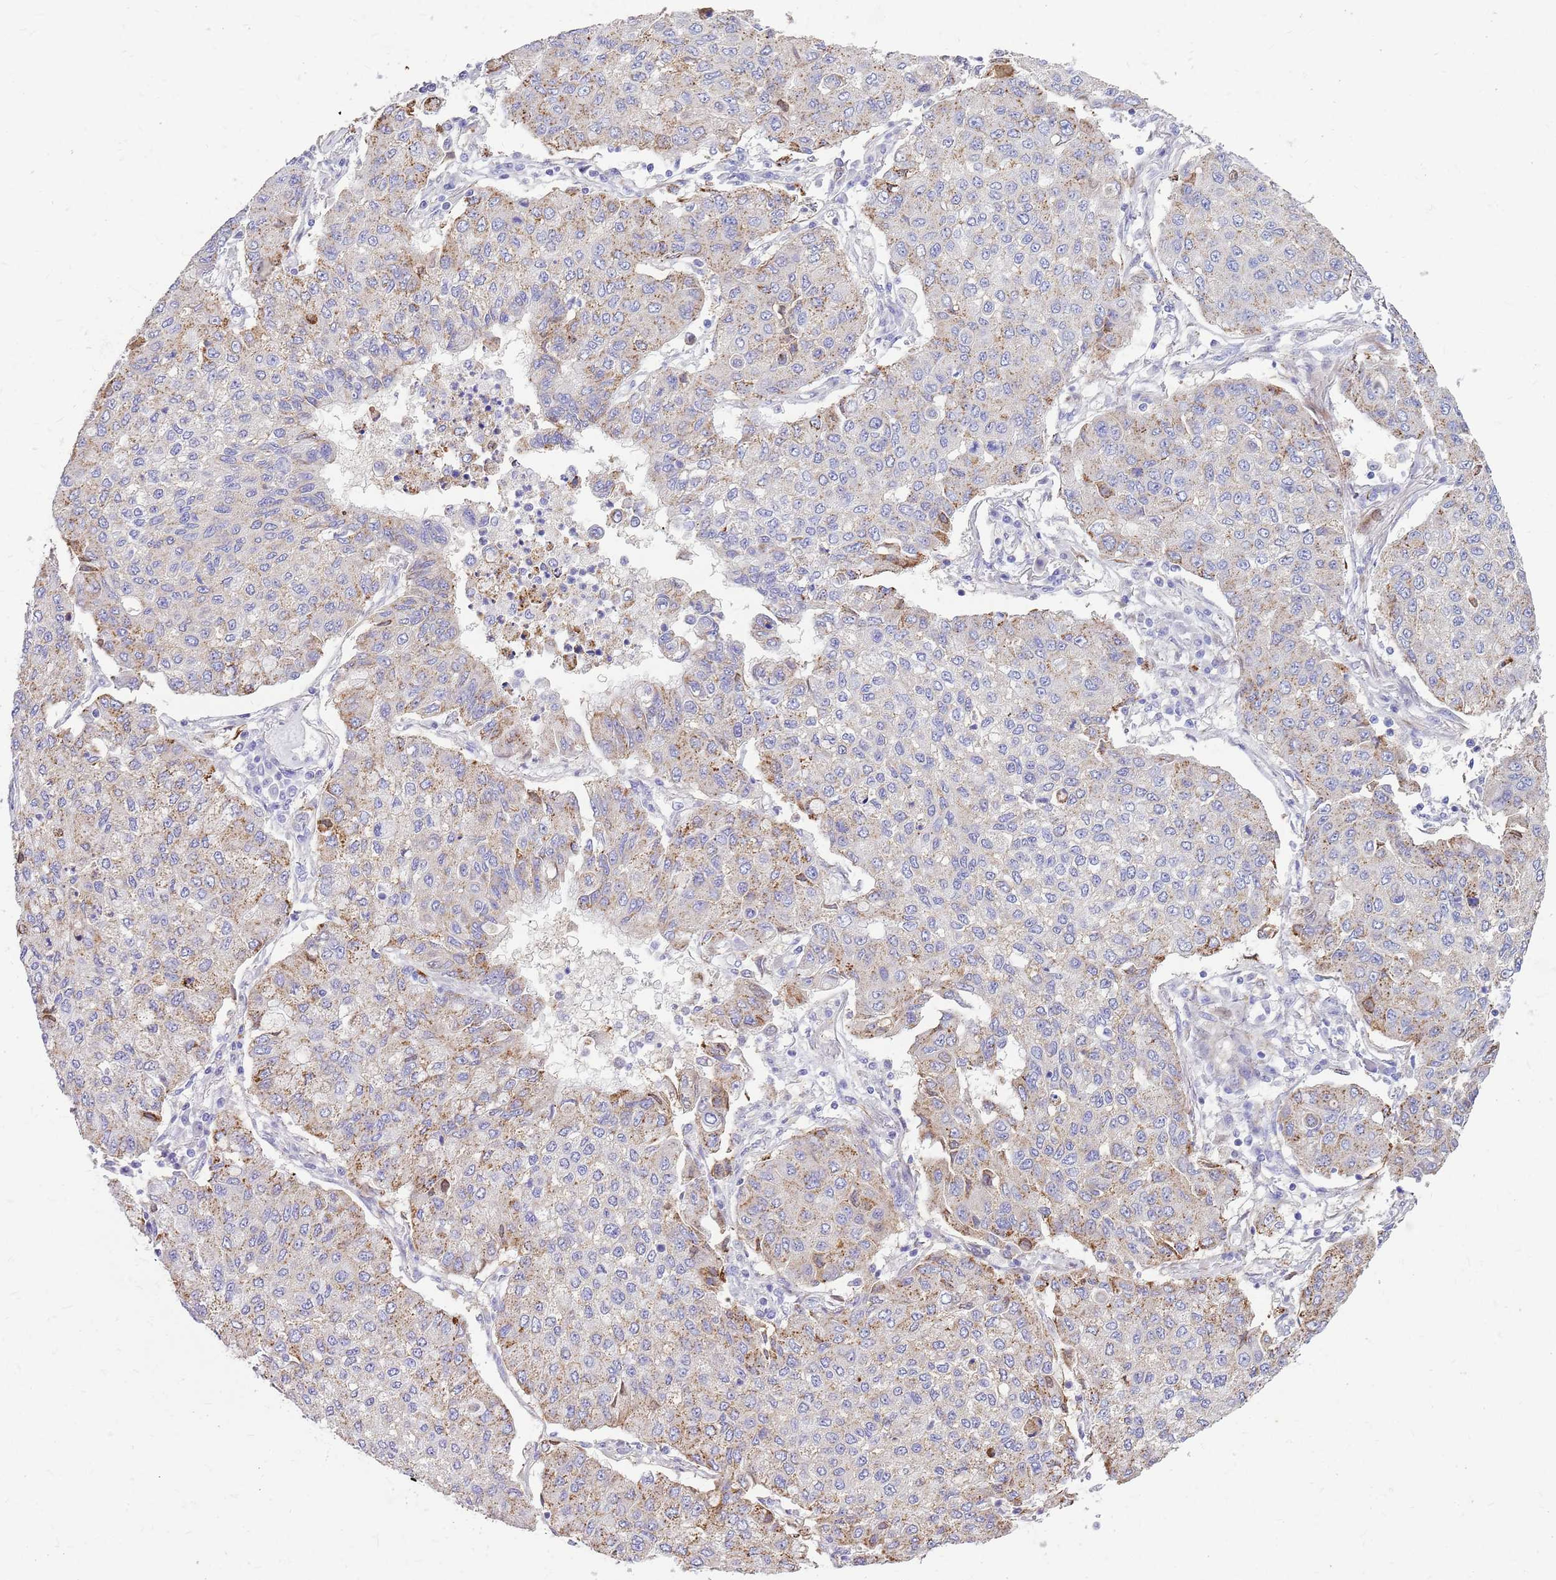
{"staining": {"intensity": "weak", "quantity": "<25%", "location": "cytoplasmic/membranous"}, "tissue": "lung cancer", "cell_type": "Tumor cells", "image_type": "cancer", "snomed": [{"axis": "morphology", "description": "Squamous cell carcinoma, NOS"}, {"axis": "topography", "description": "Lung"}], "caption": "High magnification brightfield microscopy of lung cancer (squamous cell carcinoma) stained with DAB (3,3'-diaminobenzidine) (brown) and counterstained with hematoxylin (blue): tumor cells show no significant positivity.", "gene": "ZDHHC1", "patient": {"sex": "male", "age": 74}}